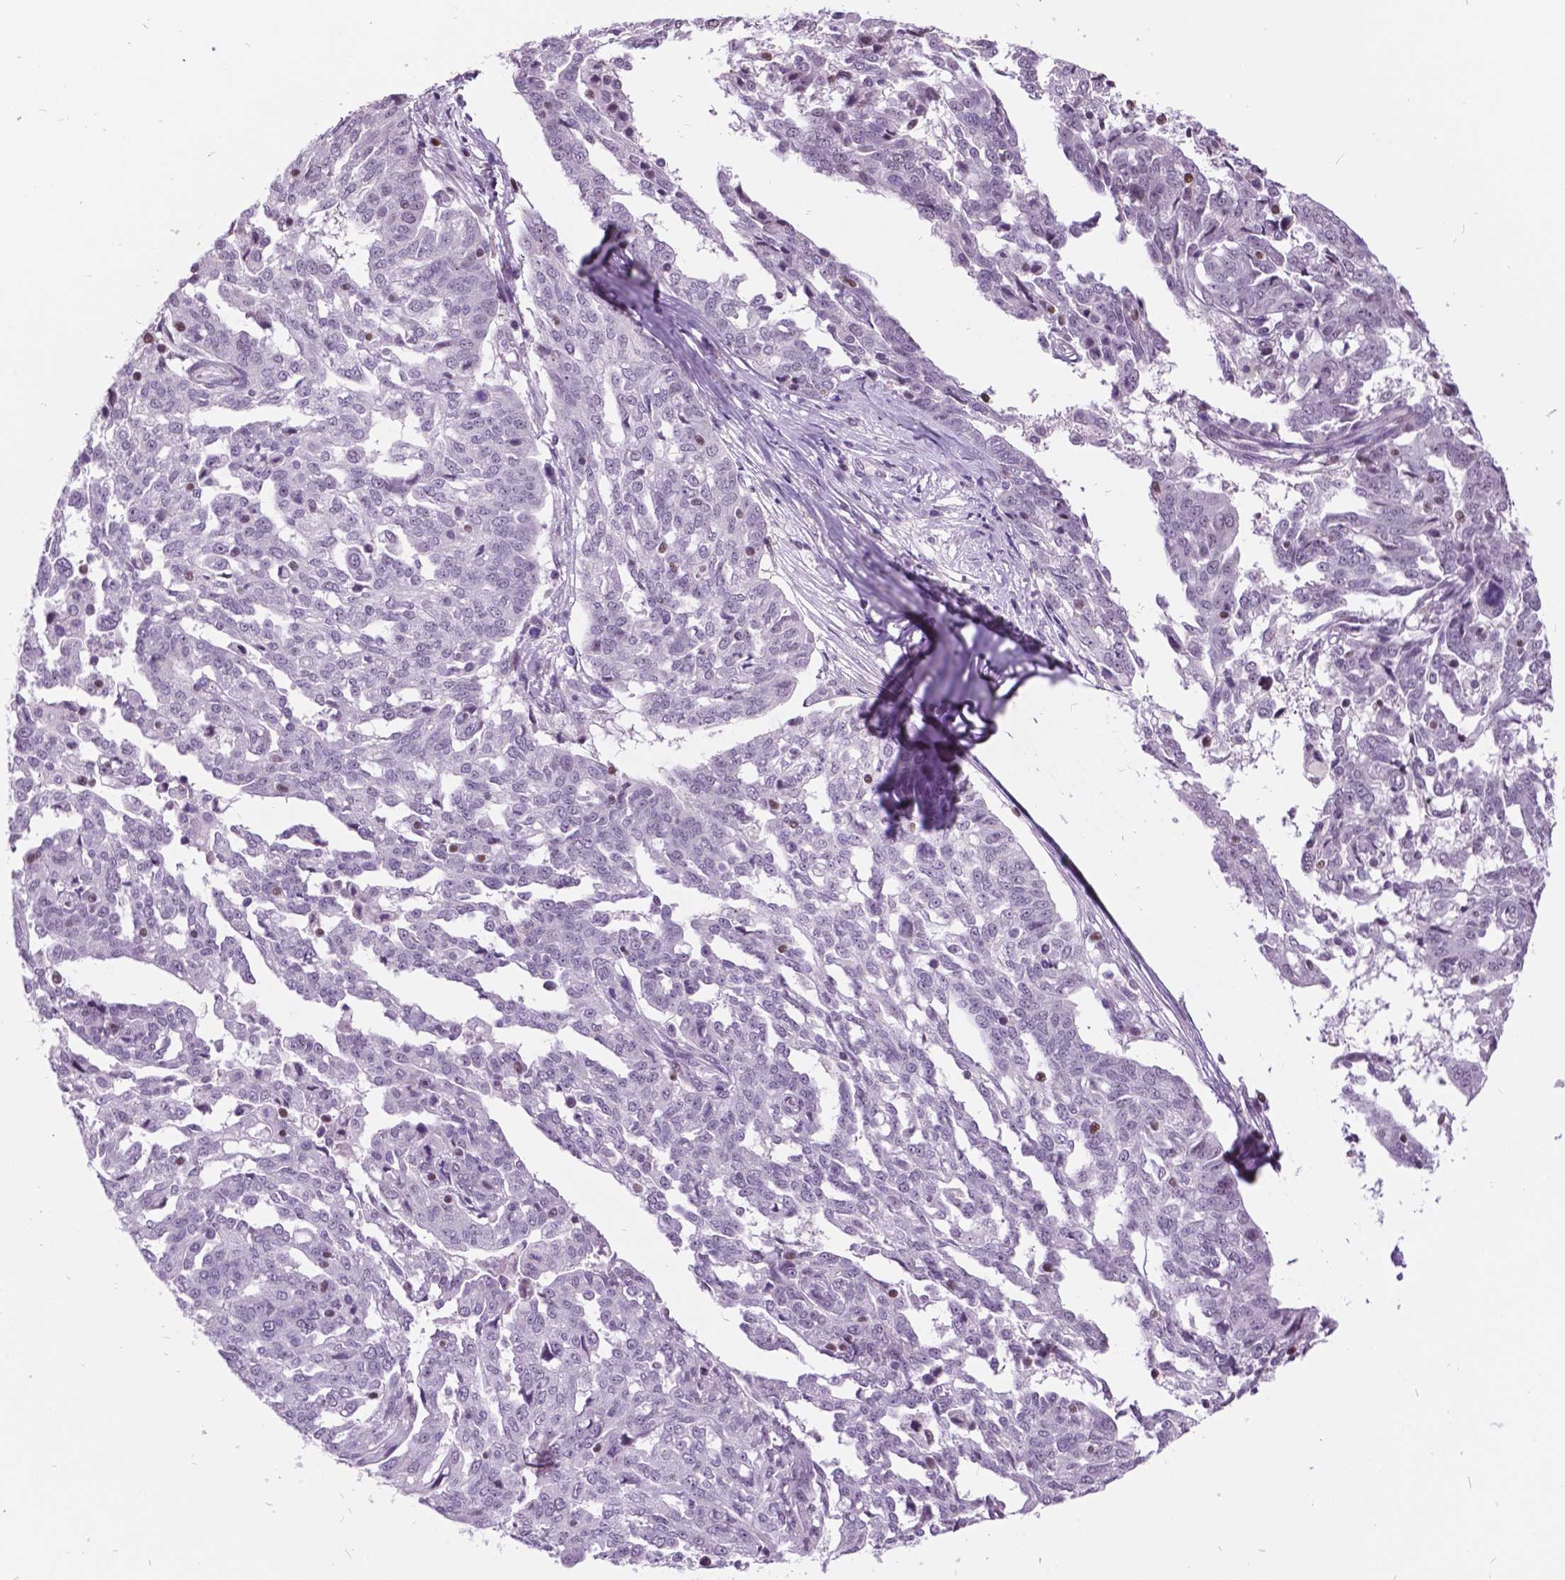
{"staining": {"intensity": "negative", "quantity": "none", "location": "none"}, "tissue": "ovarian cancer", "cell_type": "Tumor cells", "image_type": "cancer", "snomed": [{"axis": "morphology", "description": "Cystadenocarcinoma, serous, NOS"}, {"axis": "topography", "description": "Ovary"}], "caption": "There is no significant staining in tumor cells of ovarian cancer.", "gene": "DPF3", "patient": {"sex": "female", "age": 67}}